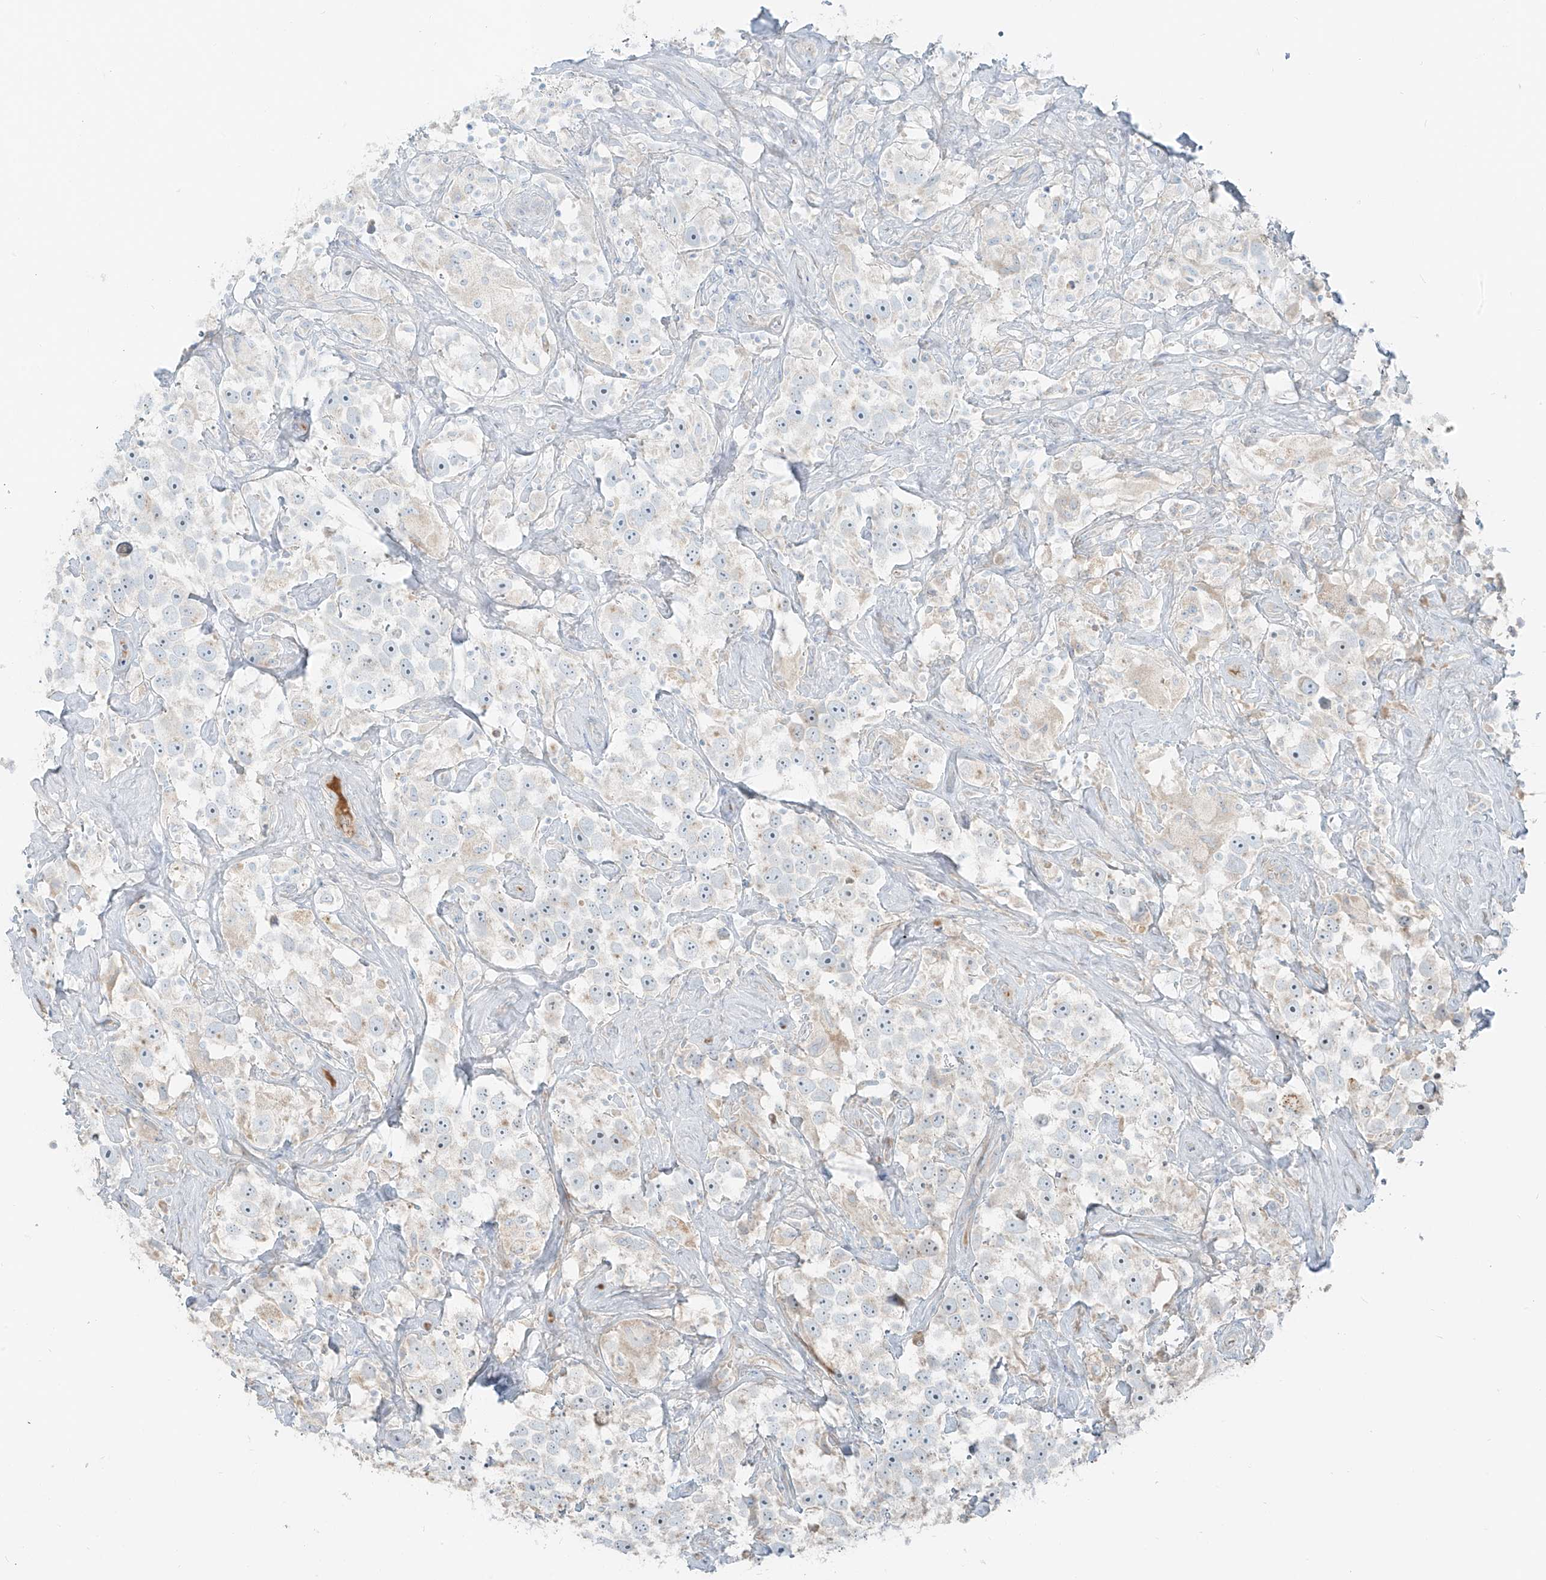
{"staining": {"intensity": "negative", "quantity": "none", "location": "none"}, "tissue": "testis cancer", "cell_type": "Tumor cells", "image_type": "cancer", "snomed": [{"axis": "morphology", "description": "Seminoma, NOS"}, {"axis": "topography", "description": "Testis"}], "caption": "DAB (3,3'-diaminobenzidine) immunohistochemical staining of human testis cancer displays no significant expression in tumor cells.", "gene": "FSTL1", "patient": {"sex": "male", "age": 49}}